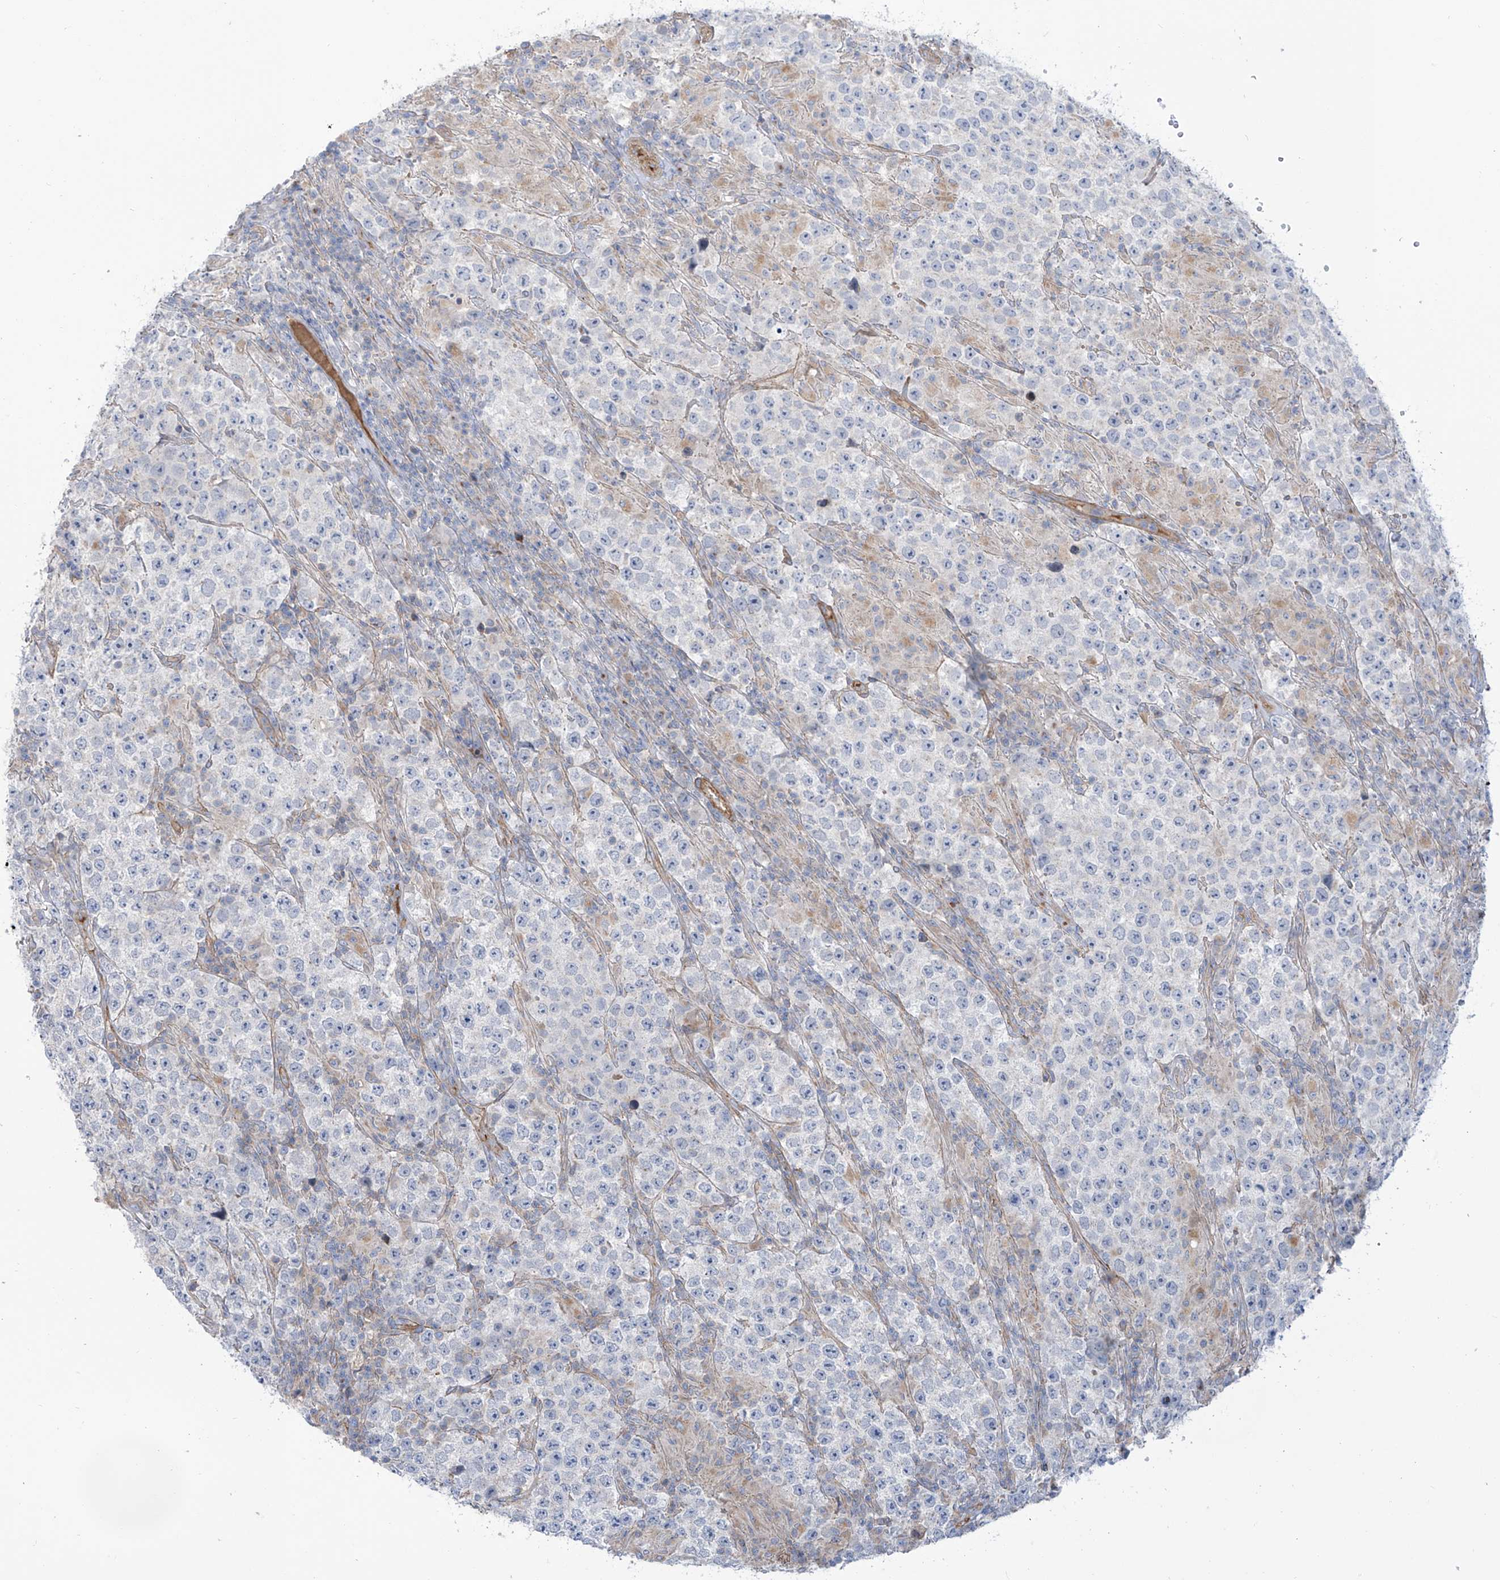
{"staining": {"intensity": "negative", "quantity": "none", "location": "none"}, "tissue": "testis cancer", "cell_type": "Tumor cells", "image_type": "cancer", "snomed": [{"axis": "morphology", "description": "Normal tissue, NOS"}, {"axis": "morphology", "description": "Urothelial carcinoma, High grade"}, {"axis": "morphology", "description": "Seminoma, NOS"}, {"axis": "morphology", "description": "Carcinoma, Embryonal, NOS"}, {"axis": "topography", "description": "Urinary bladder"}, {"axis": "topography", "description": "Testis"}], "caption": "This image is of high-grade urothelial carcinoma (testis) stained with immunohistochemistry to label a protein in brown with the nuclei are counter-stained blue. There is no expression in tumor cells. (DAB immunohistochemistry visualized using brightfield microscopy, high magnification).", "gene": "TMEM209", "patient": {"sex": "male", "age": 41}}